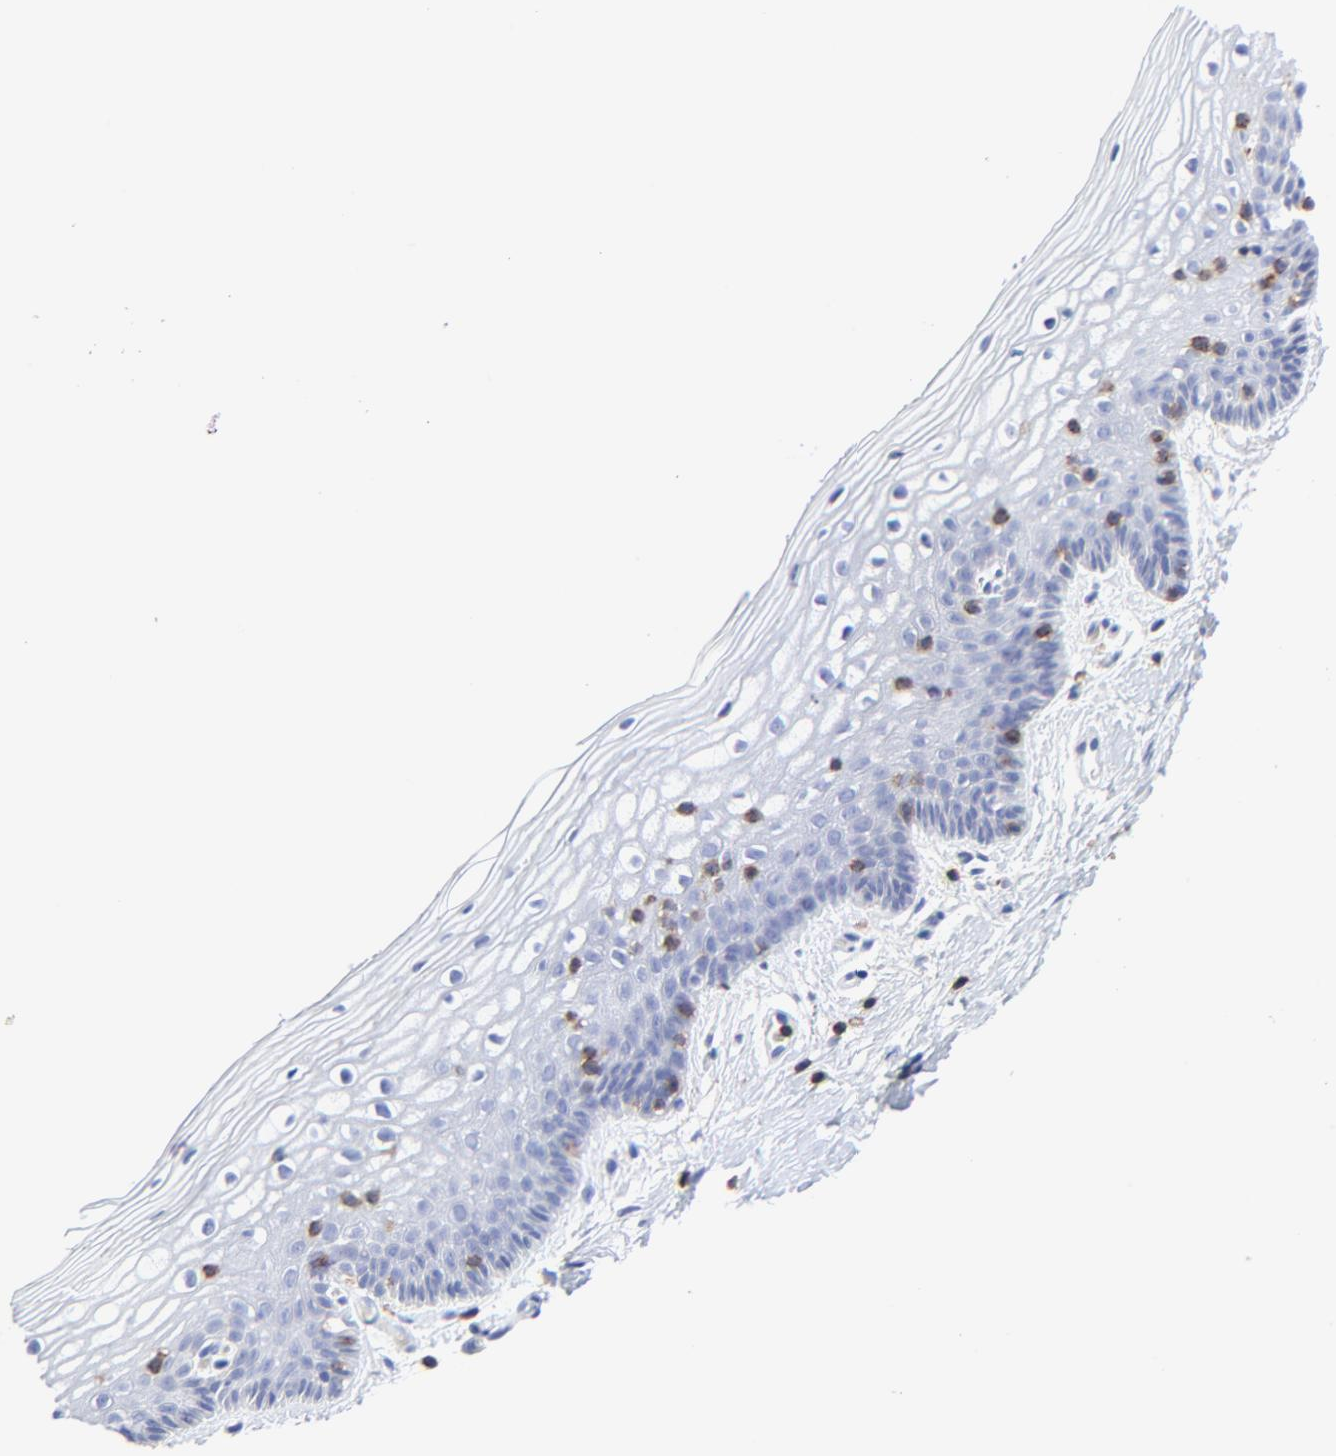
{"staining": {"intensity": "negative", "quantity": "none", "location": "none"}, "tissue": "vagina", "cell_type": "Squamous epithelial cells", "image_type": "normal", "snomed": [{"axis": "morphology", "description": "Normal tissue, NOS"}, {"axis": "topography", "description": "Vagina"}], "caption": "Micrograph shows no protein positivity in squamous epithelial cells of normal vagina. Nuclei are stained in blue.", "gene": "LCK", "patient": {"sex": "female", "age": 46}}